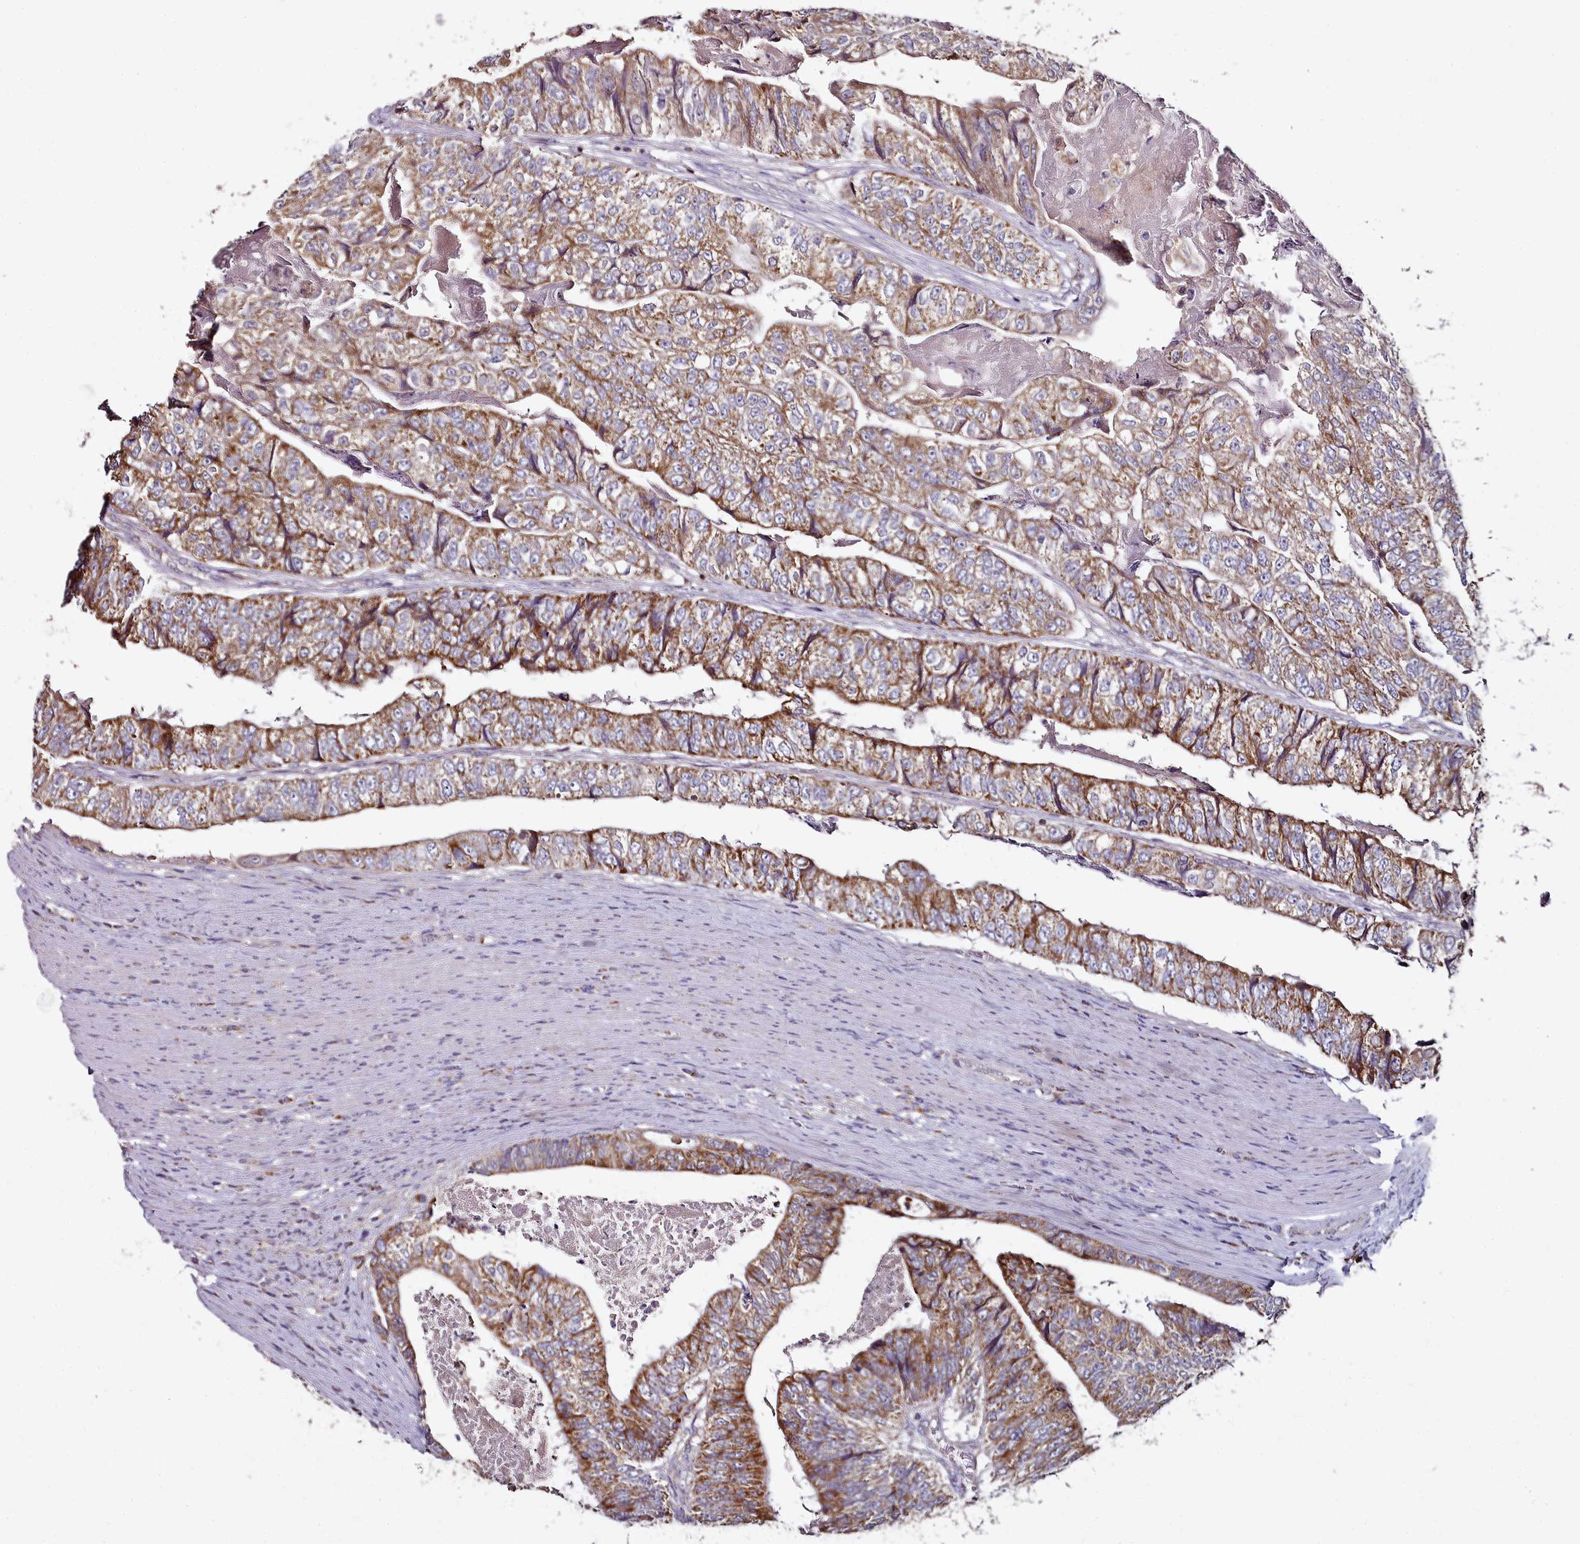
{"staining": {"intensity": "moderate", "quantity": ">75%", "location": "cytoplasmic/membranous"}, "tissue": "colorectal cancer", "cell_type": "Tumor cells", "image_type": "cancer", "snomed": [{"axis": "morphology", "description": "Adenocarcinoma, NOS"}, {"axis": "topography", "description": "Colon"}], "caption": "Protein analysis of colorectal cancer tissue shows moderate cytoplasmic/membranous expression in approximately >75% of tumor cells.", "gene": "ACSS1", "patient": {"sex": "female", "age": 67}}